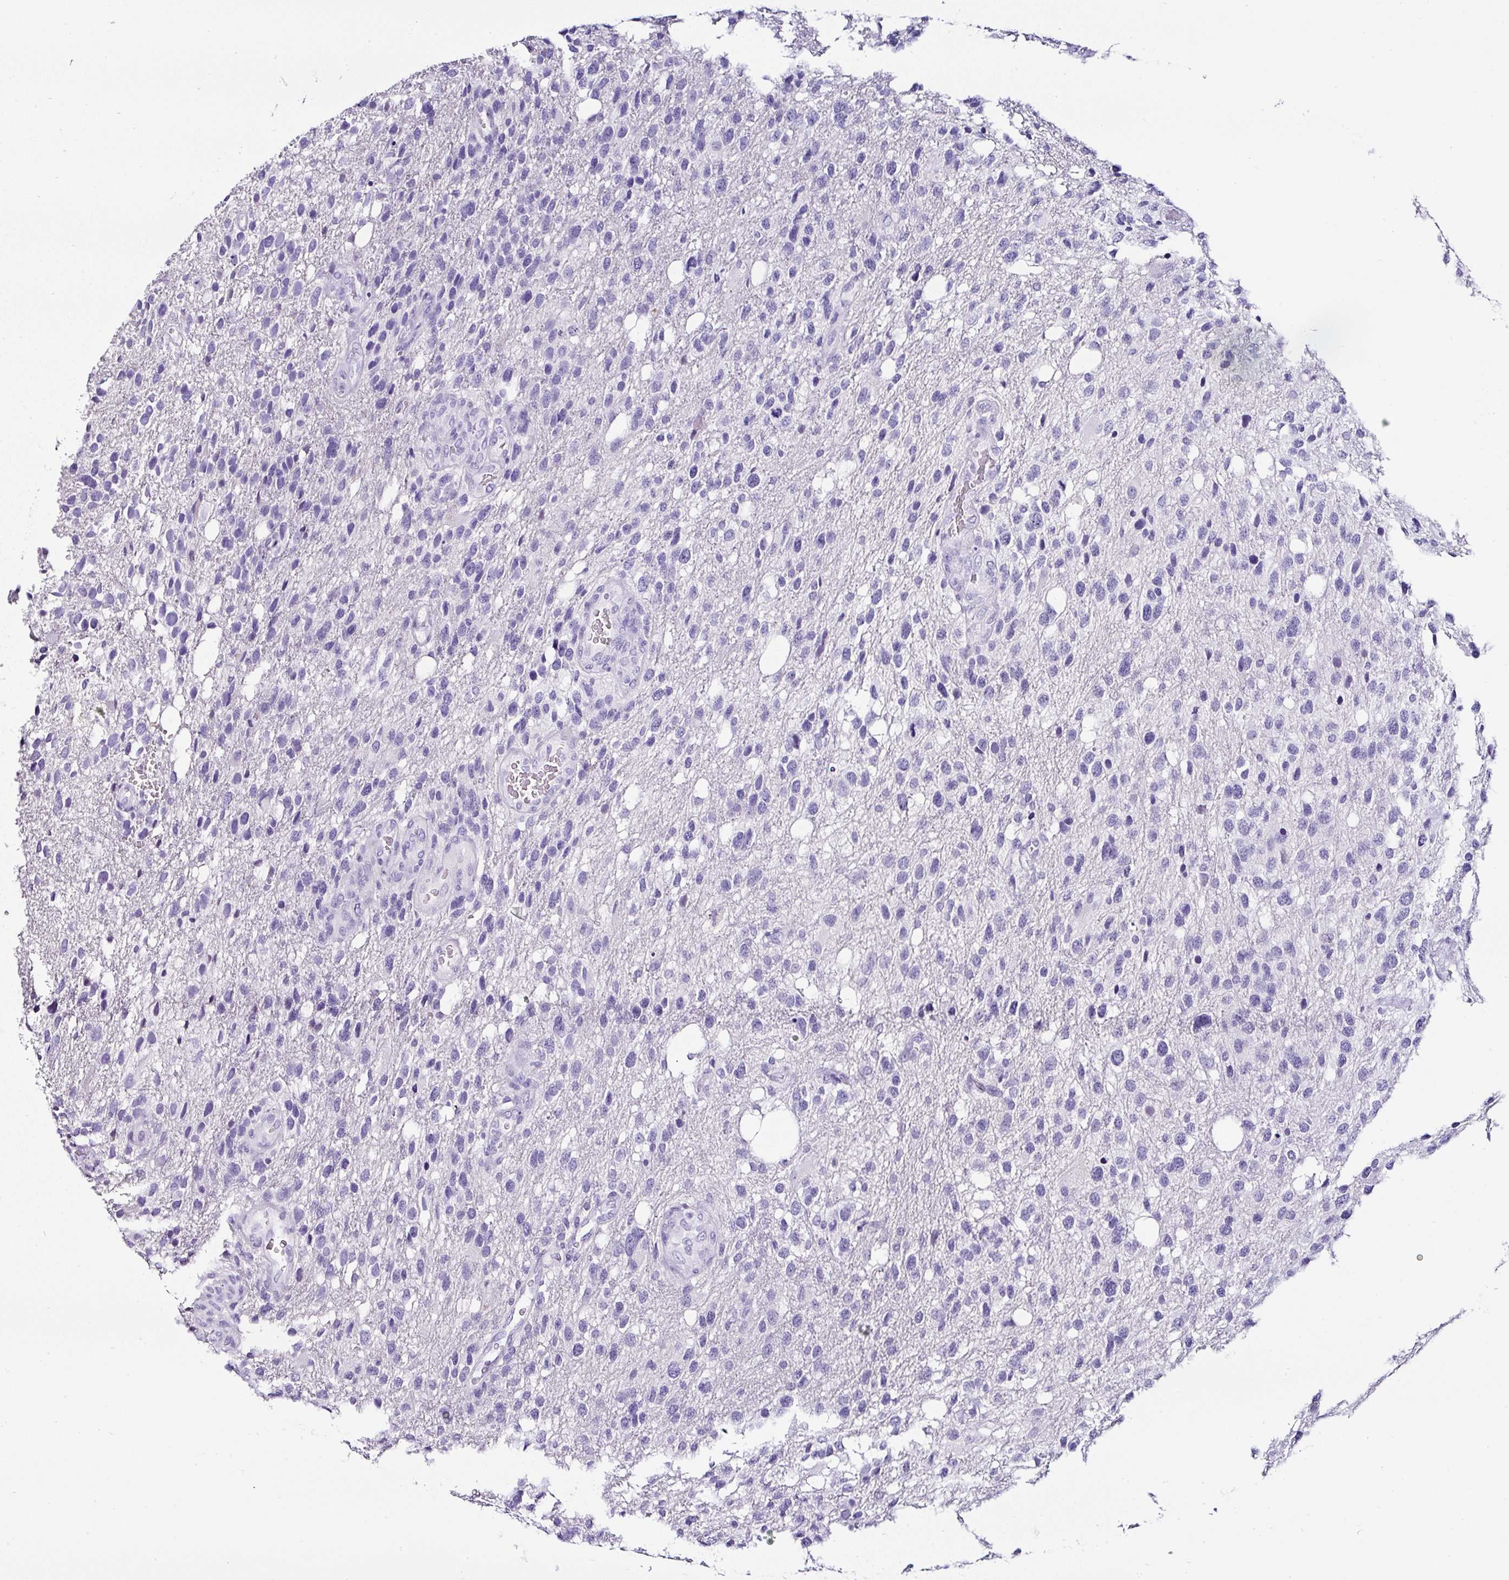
{"staining": {"intensity": "negative", "quantity": "none", "location": "none"}, "tissue": "glioma", "cell_type": "Tumor cells", "image_type": "cancer", "snomed": [{"axis": "morphology", "description": "Glioma, malignant, High grade"}, {"axis": "topography", "description": "Brain"}], "caption": "Immunohistochemical staining of malignant high-grade glioma exhibits no significant positivity in tumor cells.", "gene": "SERPINB3", "patient": {"sex": "female", "age": 58}}